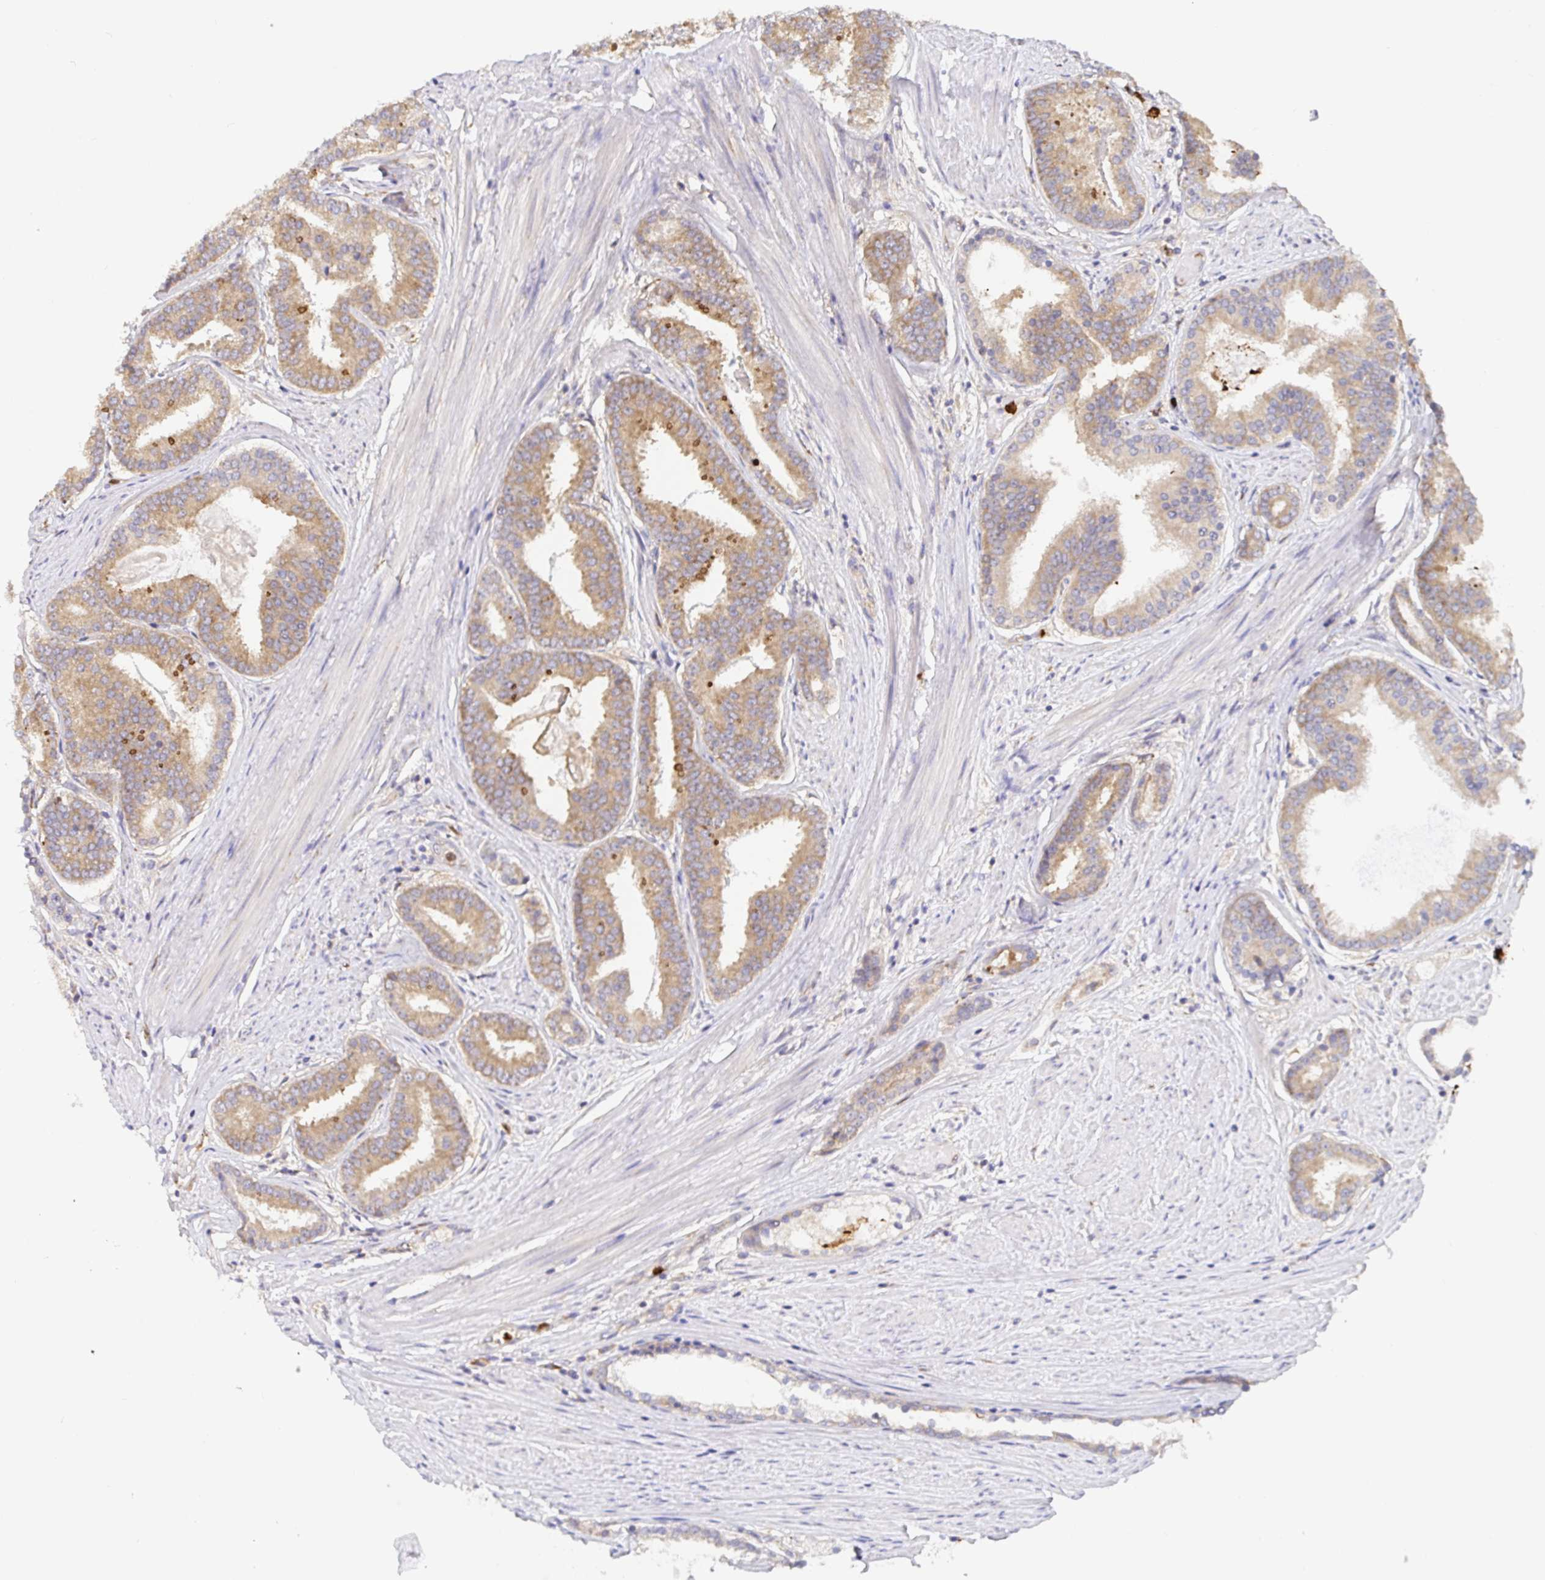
{"staining": {"intensity": "moderate", "quantity": ">75%", "location": "cytoplasmic/membranous"}, "tissue": "prostate cancer", "cell_type": "Tumor cells", "image_type": "cancer", "snomed": [{"axis": "morphology", "description": "Adenocarcinoma, High grade"}, {"axis": "topography", "description": "Prostate"}], "caption": "High-magnification brightfield microscopy of high-grade adenocarcinoma (prostate) stained with DAB (3,3'-diaminobenzidine) (brown) and counterstained with hematoxylin (blue). tumor cells exhibit moderate cytoplasmic/membranous expression is seen in about>75% of cells.", "gene": "PDPK1", "patient": {"sex": "male", "age": 63}}